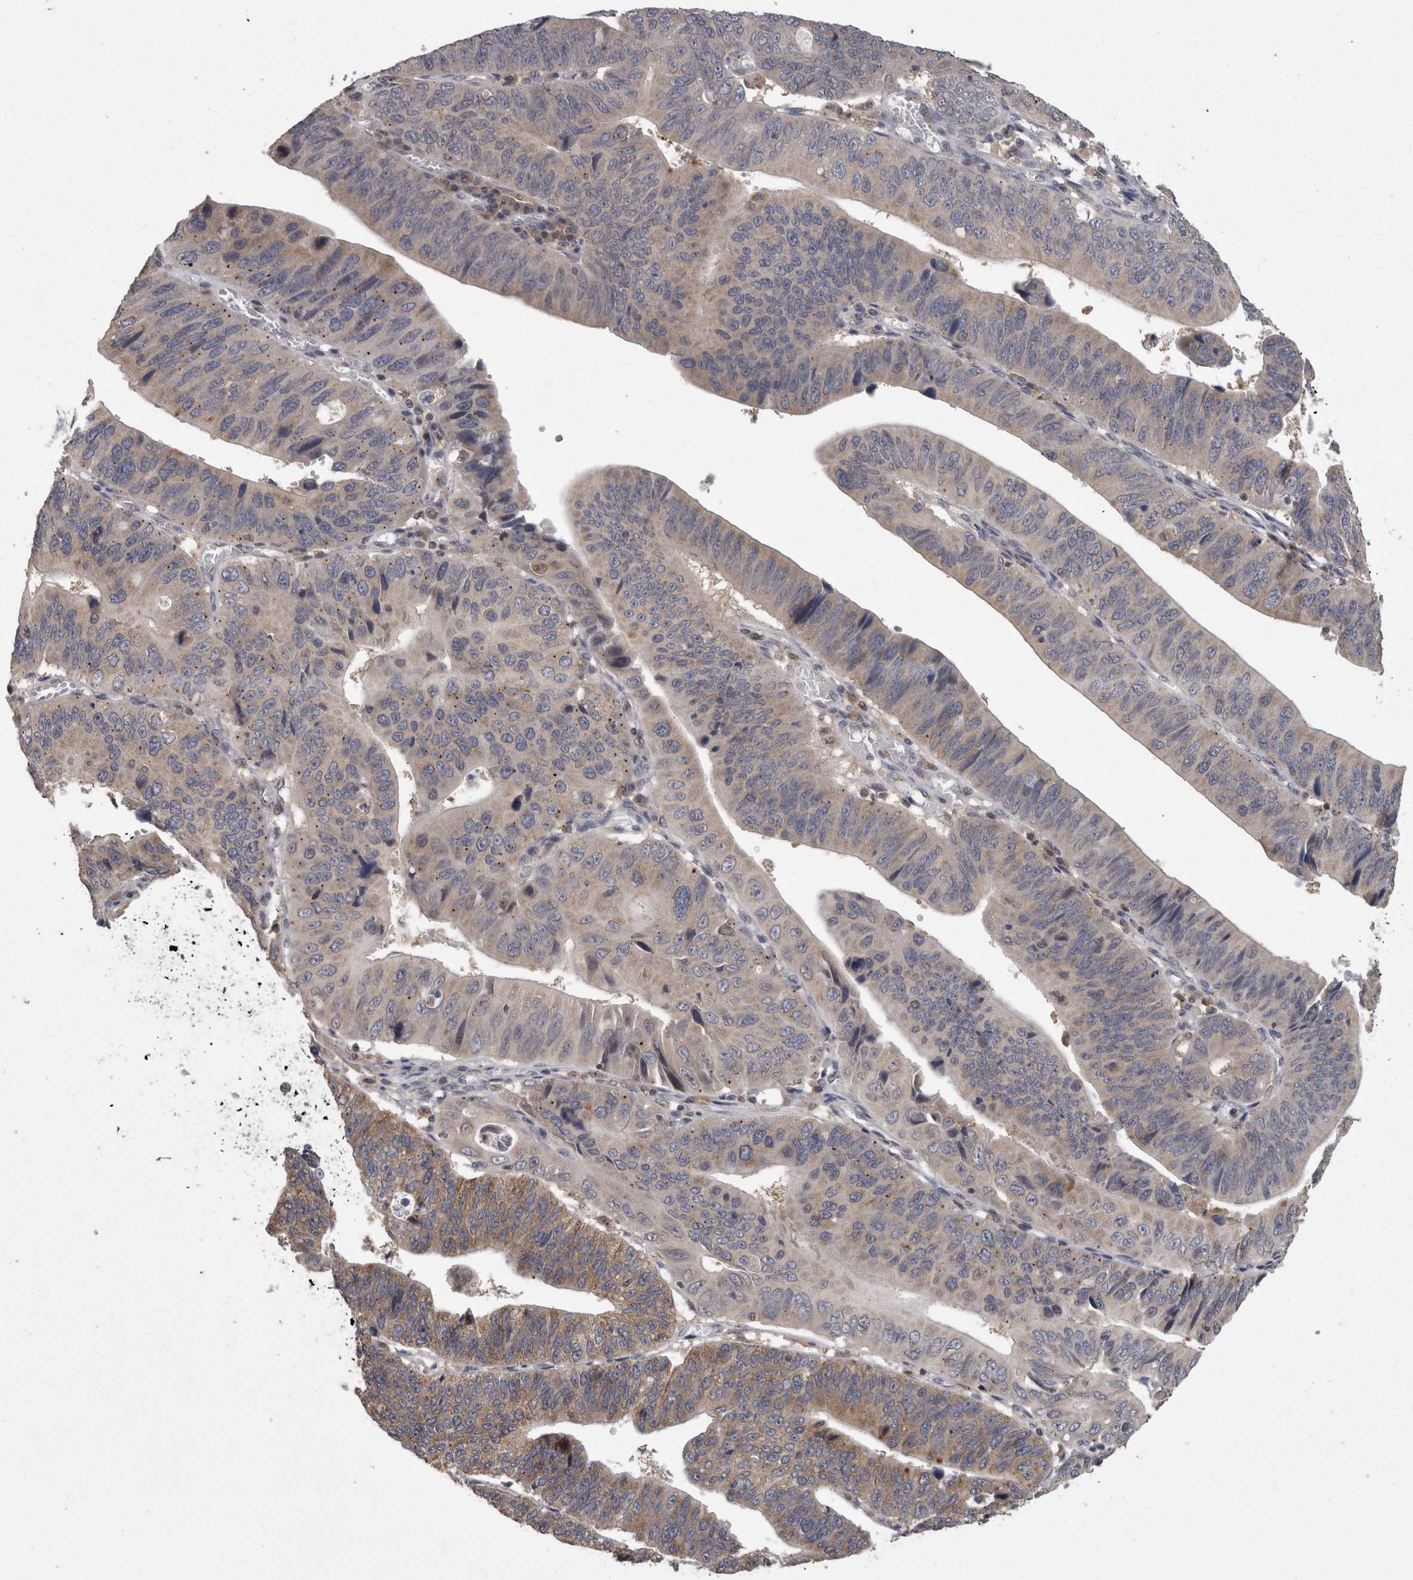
{"staining": {"intensity": "moderate", "quantity": "<25%", "location": "cytoplasmic/membranous"}, "tissue": "stomach cancer", "cell_type": "Tumor cells", "image_type": "cancer", "snomed": [{"axis": "morphology", "description": "Adenocarcinoma, NOS"}, {"axis": "topography", "description": "Stomach"}], "caption": "Tumor cells display low levels of moderate cytoplasmic/membranous positivity in approximately <25% of cells in adenocarcinoma (stomach).", "gene": "PCM1", "patient": {"sex": "male", "age": 59}}